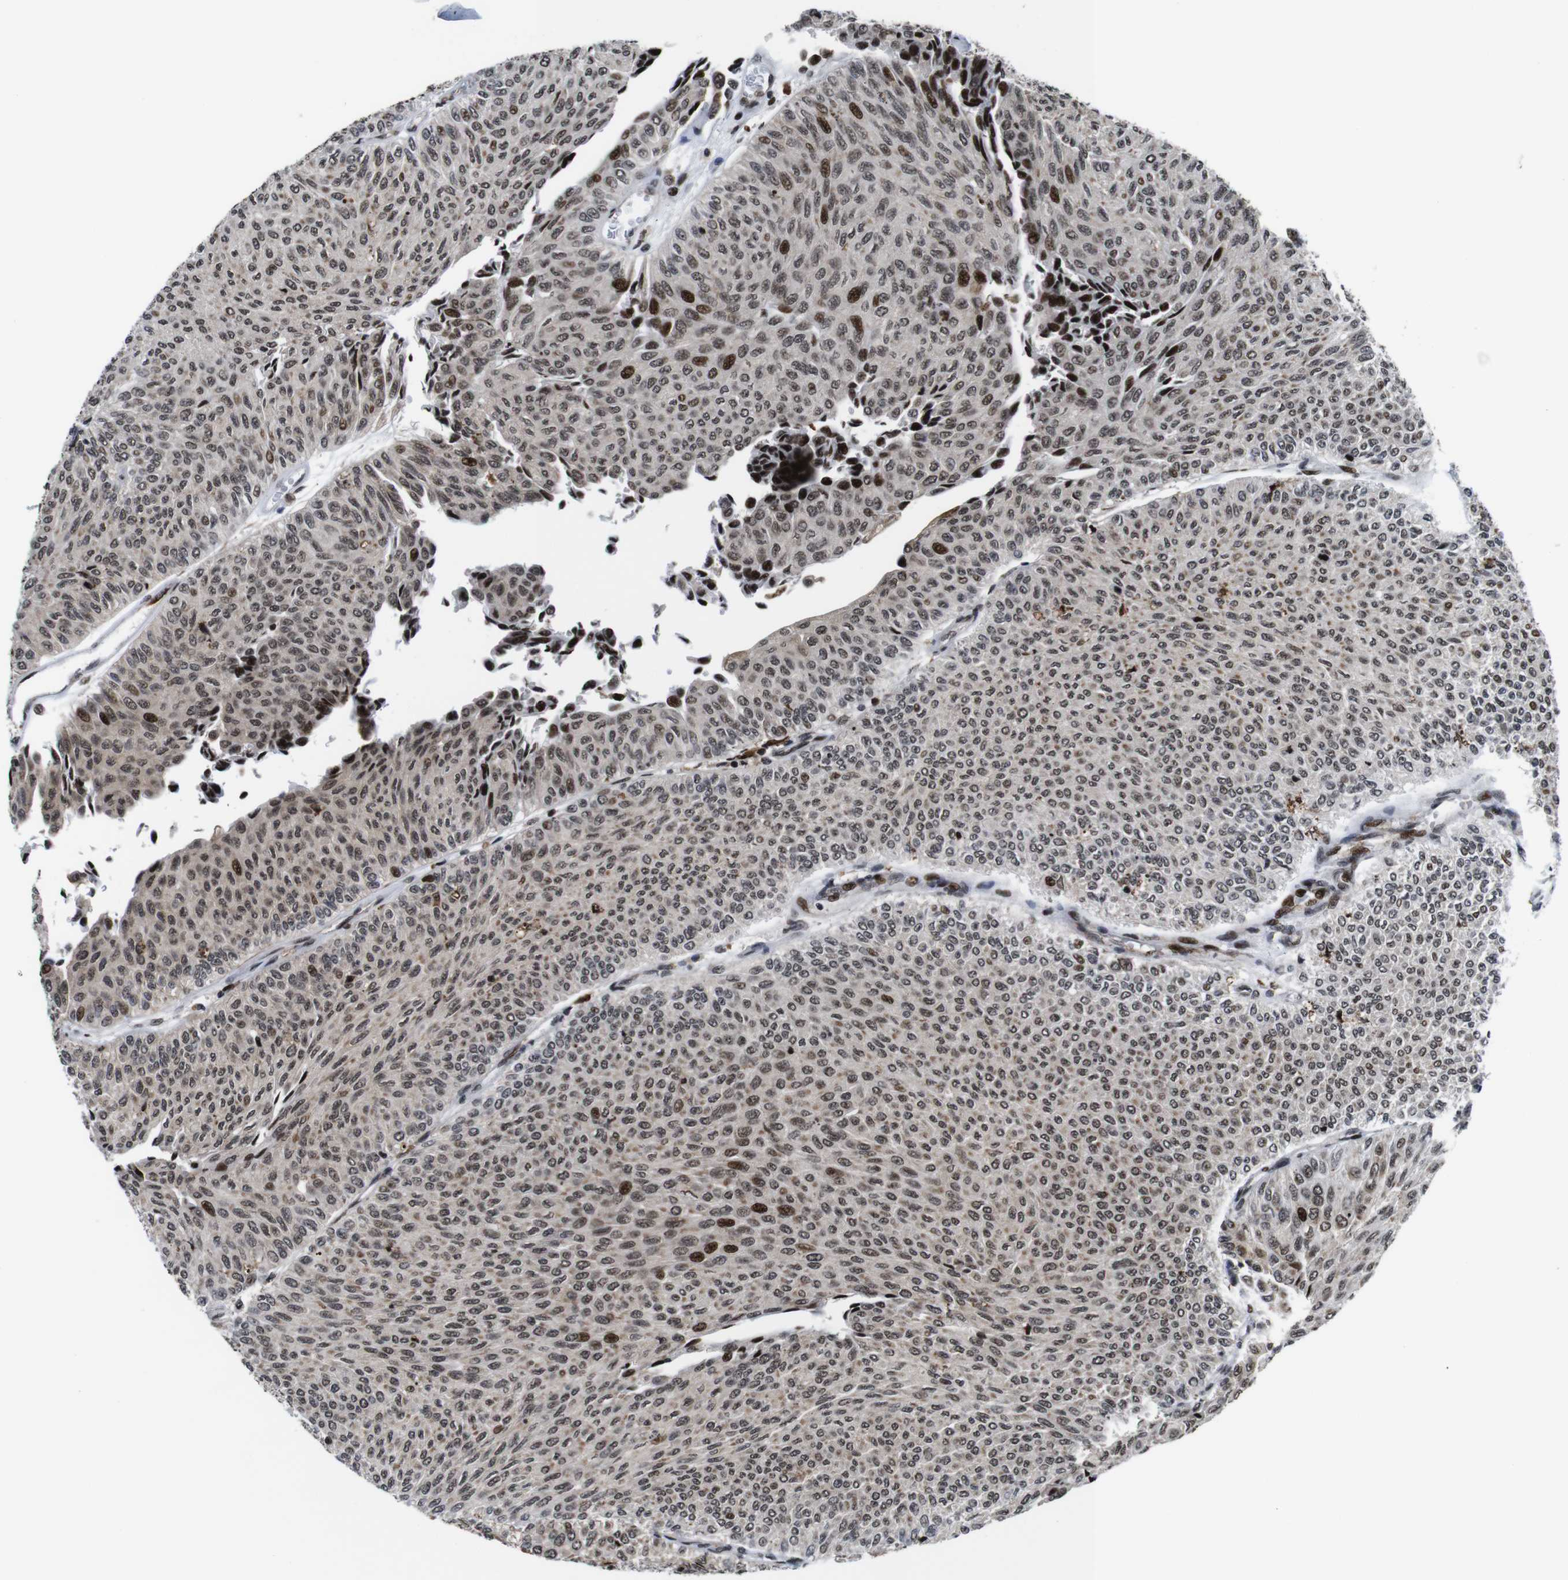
{"staining": {"intensity": "strong", "quantity": "<25%", "location": "nuclear"}, "tissue": "urothelial cancer", "cell_type": "Tumor cells", "image_type": "cancer", "snomed": [{"axis": "morphology", "description": "Urothelial carcinoma, Low grade"}, {"axis": "topography", "description": "Urinary bladder"}], "caption": "Urothelial carcinoma (low-grade) was stained to show a protein in brown. There is medium levels of strong nuclear positivity in approximately <25% of tumor cells.", "gene": "EIF4G1", "patient": {"sex": "male", "age": 78}}